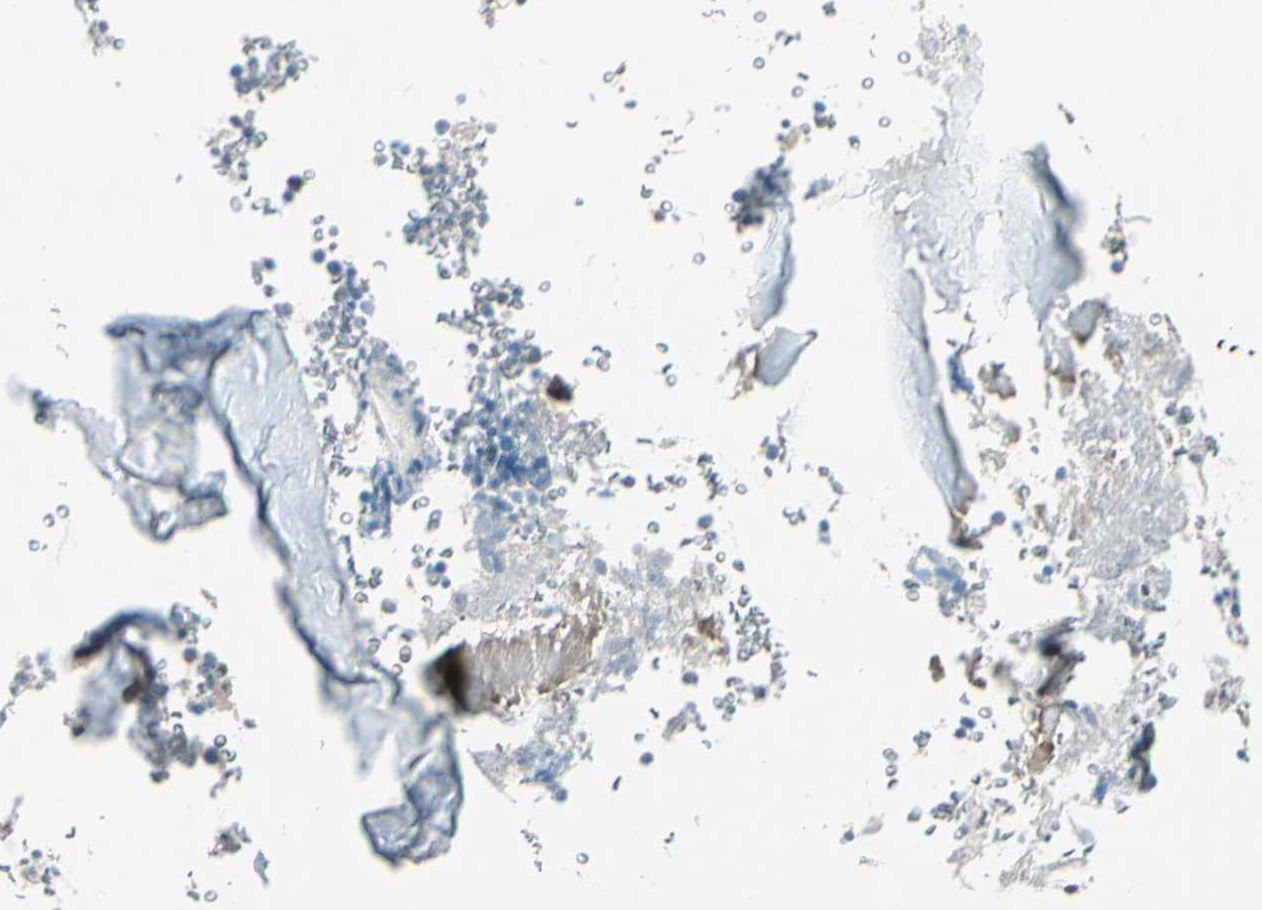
{"staining": {"intensity": "moderate", "quantity": "<25%", "location": "cytoplasmic/membranous"}, "tissue": "bone marrow", "cell_type": "Hematopoietic cells", "image_type": "normal", "snomed": [{"axis": "morphology", "description": "Normal tissue, NOS"}, {"axis": "topography", "description": "Bone marrow"}], "caption": "Immunohistochemistry (IHC) (DAB (3,3'-diaminobenzidine)) staining of unremarkable human bone marrow displays moderate cytoplasmic/membranous protein positivity in about <25% of hematopoietic cells. Nuclei are stained in blue.", "gene": "DUSP12", "patient": {"sex": "male"}}